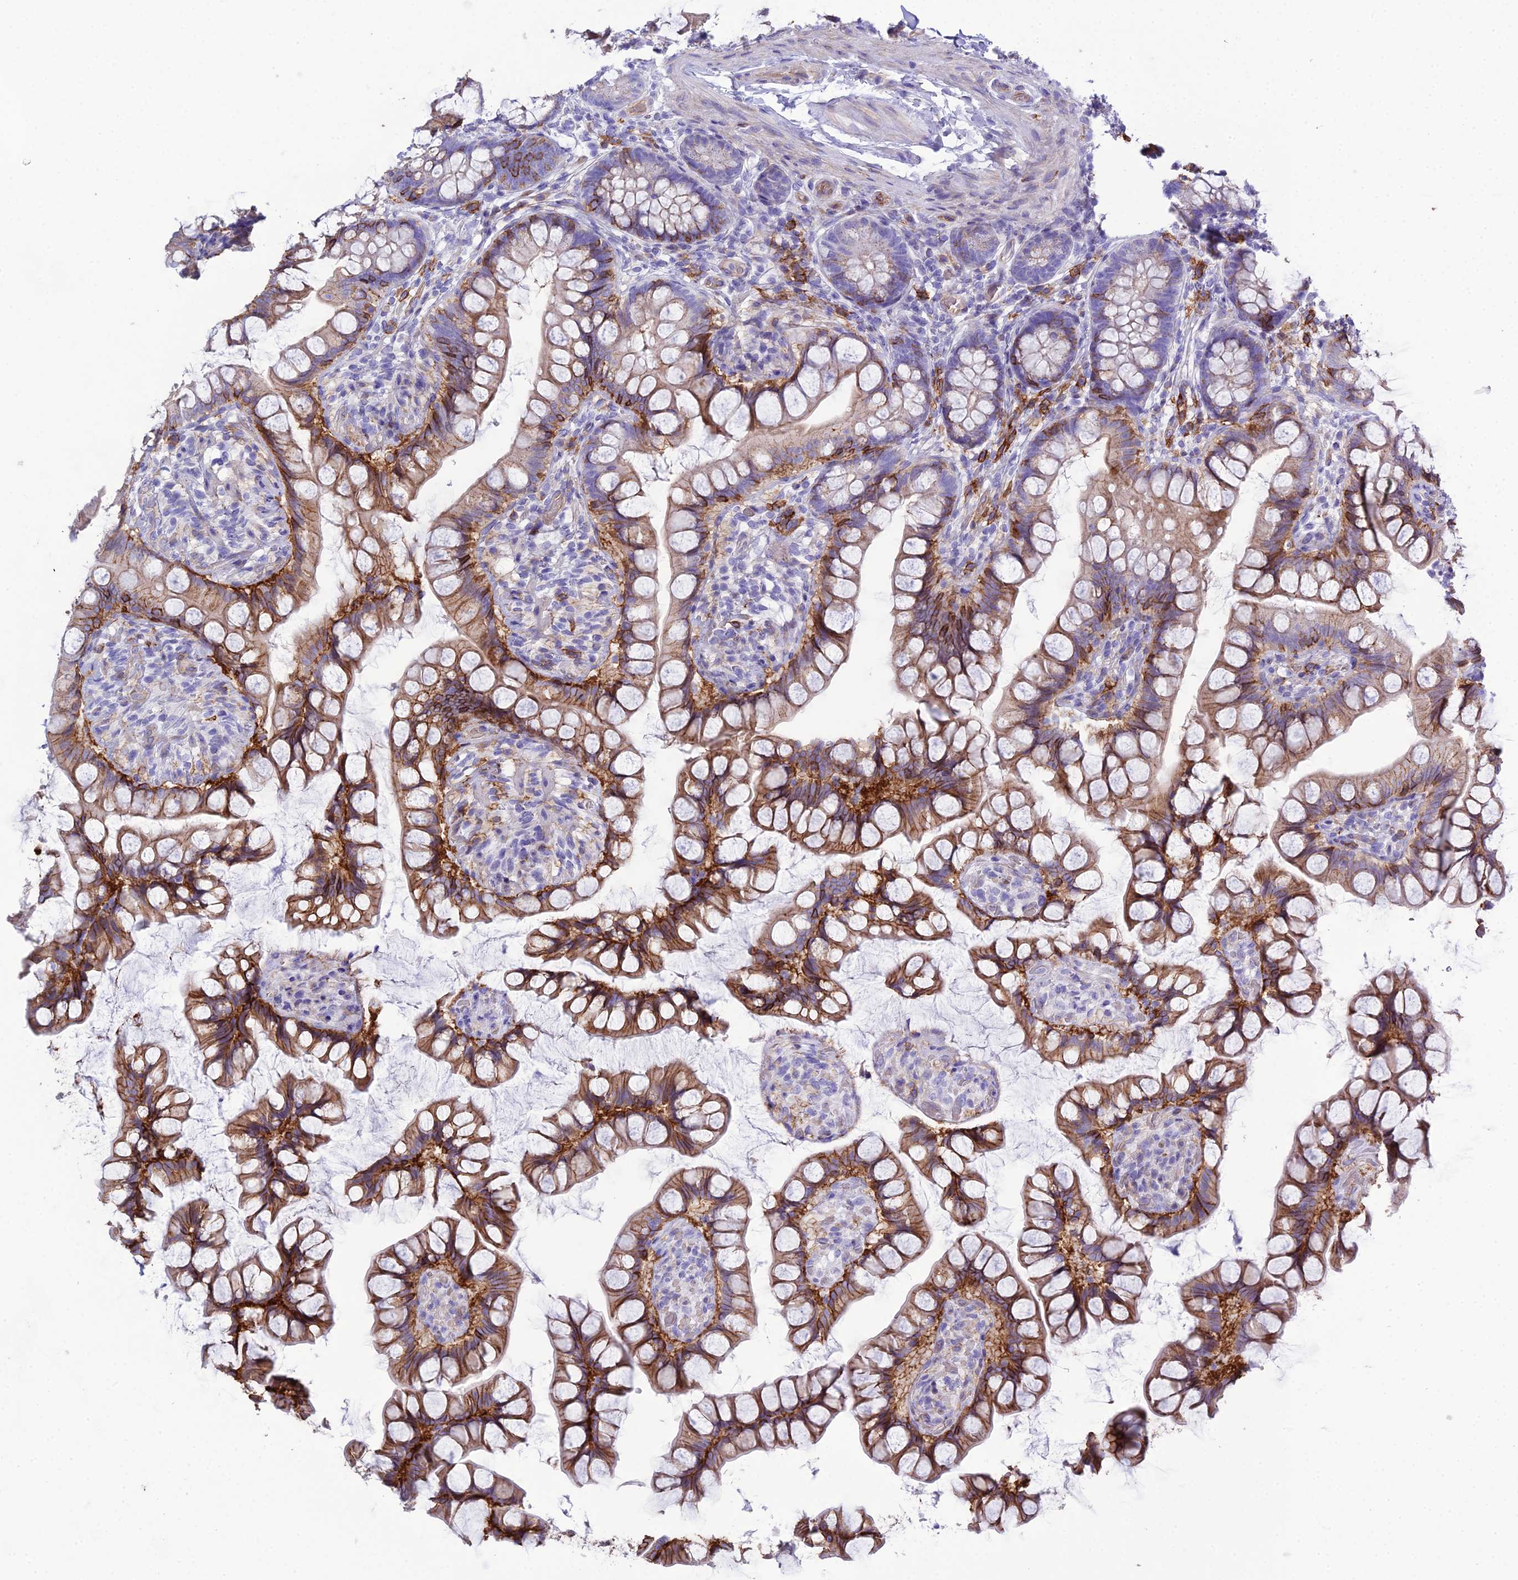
{"staining": {"intensity": "moderate", "quantity": ">75%", "location": "cytoplasmic/membranous"}, "tissue": "small intestine", "cell_type": "Glandular cells", "image_type": "normal", "snomed": [{"axis": "morphology", "description": "Normal tissue, NOS"}, {"axis": "topography", "description": "Small intestine"}], "caption": "Immunohistochemistry (IHC) (DAB) staining of unremarkable small intestine reveals moderate cytoplasmic/membranous protein expression in about >75% of glandular cells.", "gene": "OR1Q1", "patient": {"sex": "male", "age": 70}}